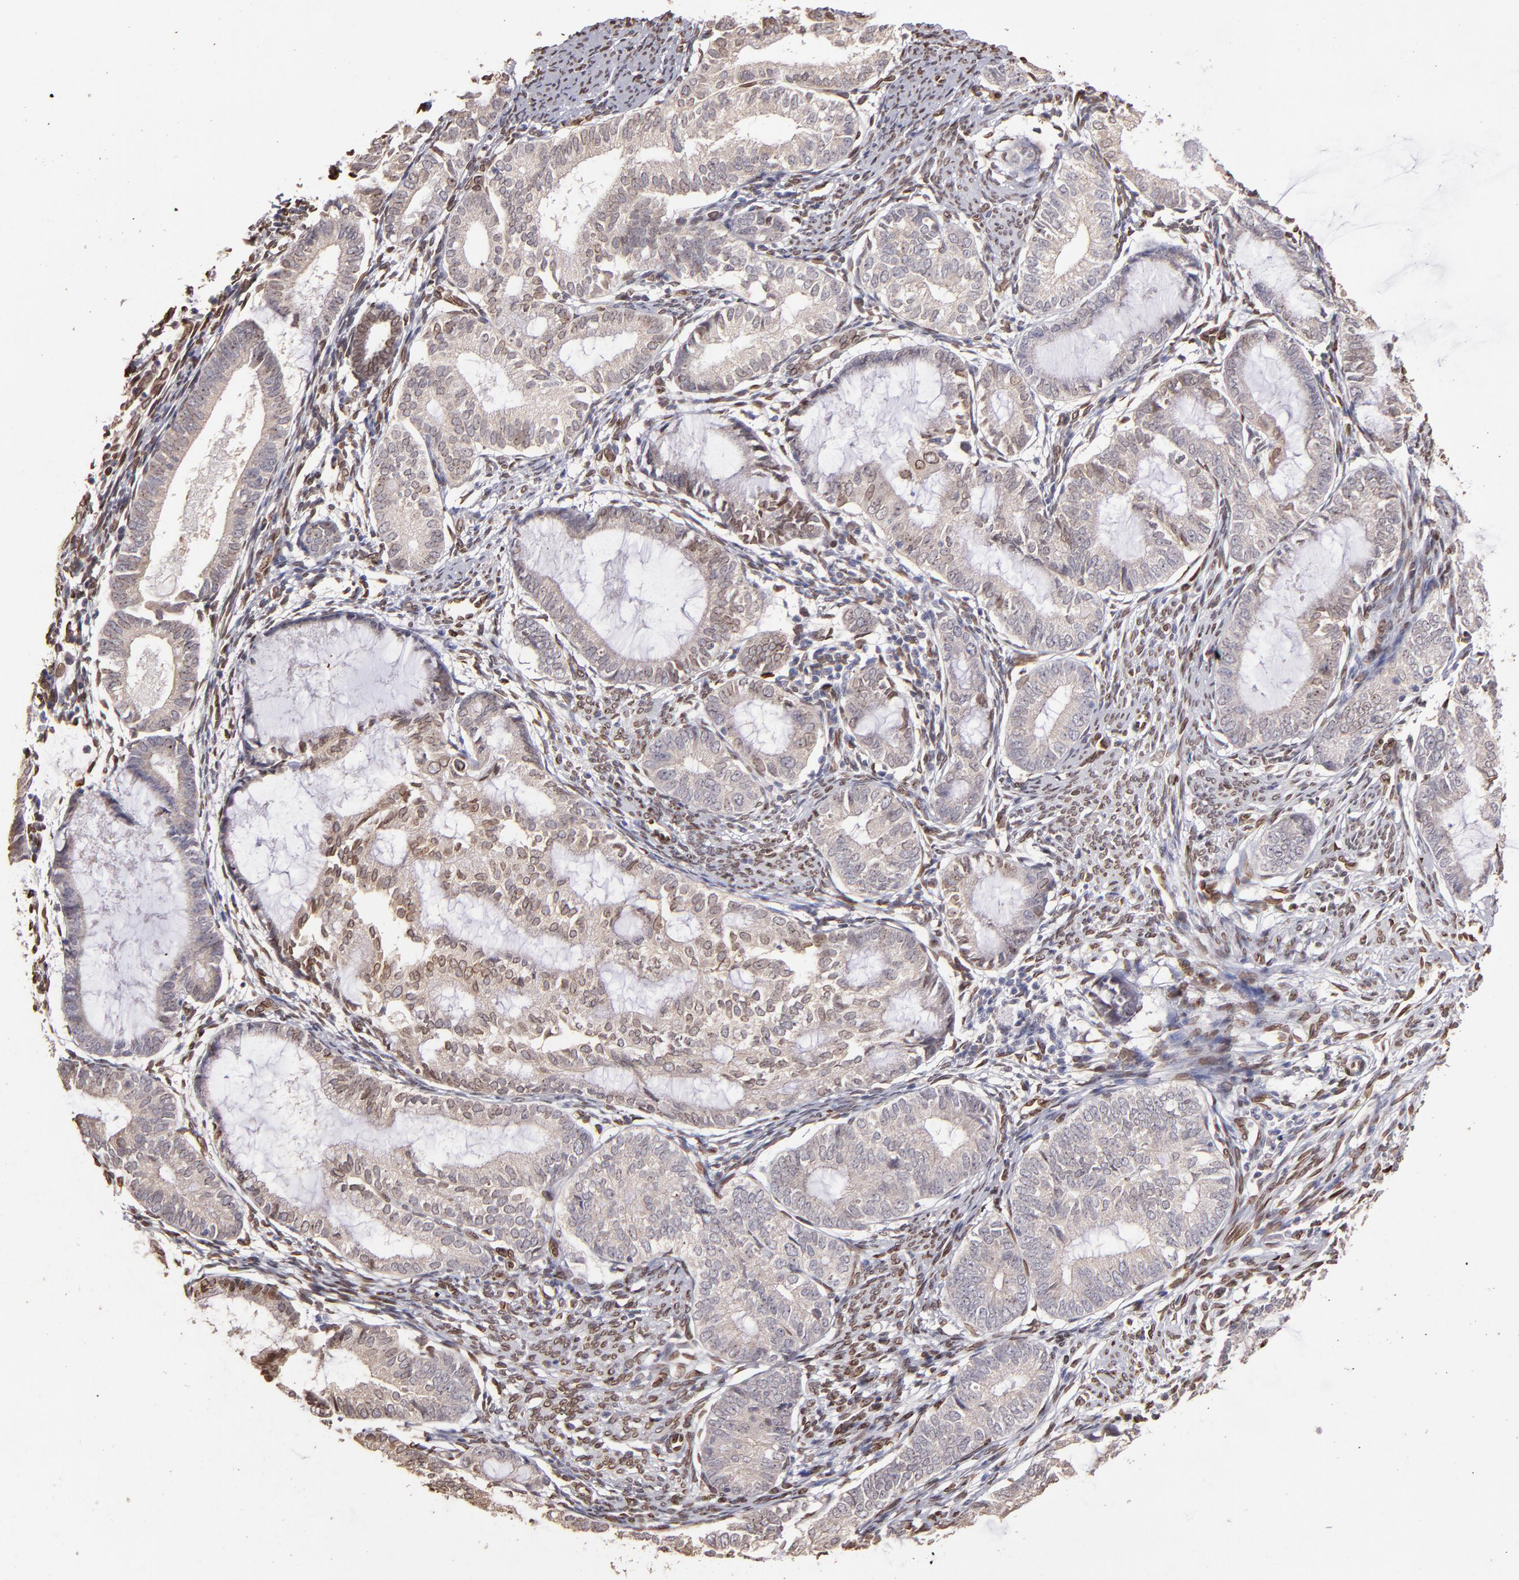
{"staining": {"intensity": "weak", "quantity": ">75%", "location": "cytoplasmic/membranous,nuclear"}, "tissue": "endometrial cancer", "cell_type": "Tumor cells", "image_type": "cancer", "snomed": [{"axis": "morphology", "description": "Adenocarcinoma, NOS"}, {"axis": "topography", "description": "Endometrium"}], "caption": "A high-resolution photomicrograph shows immunohistochemistry (IHC) staining of endometrial cancer, which demonstrates weak cytoplasmic/membranous and nuclear expression in about >75% of tumor cells.", "gene": "PUM3", "patient": {"sex": "female", "age": 63}}